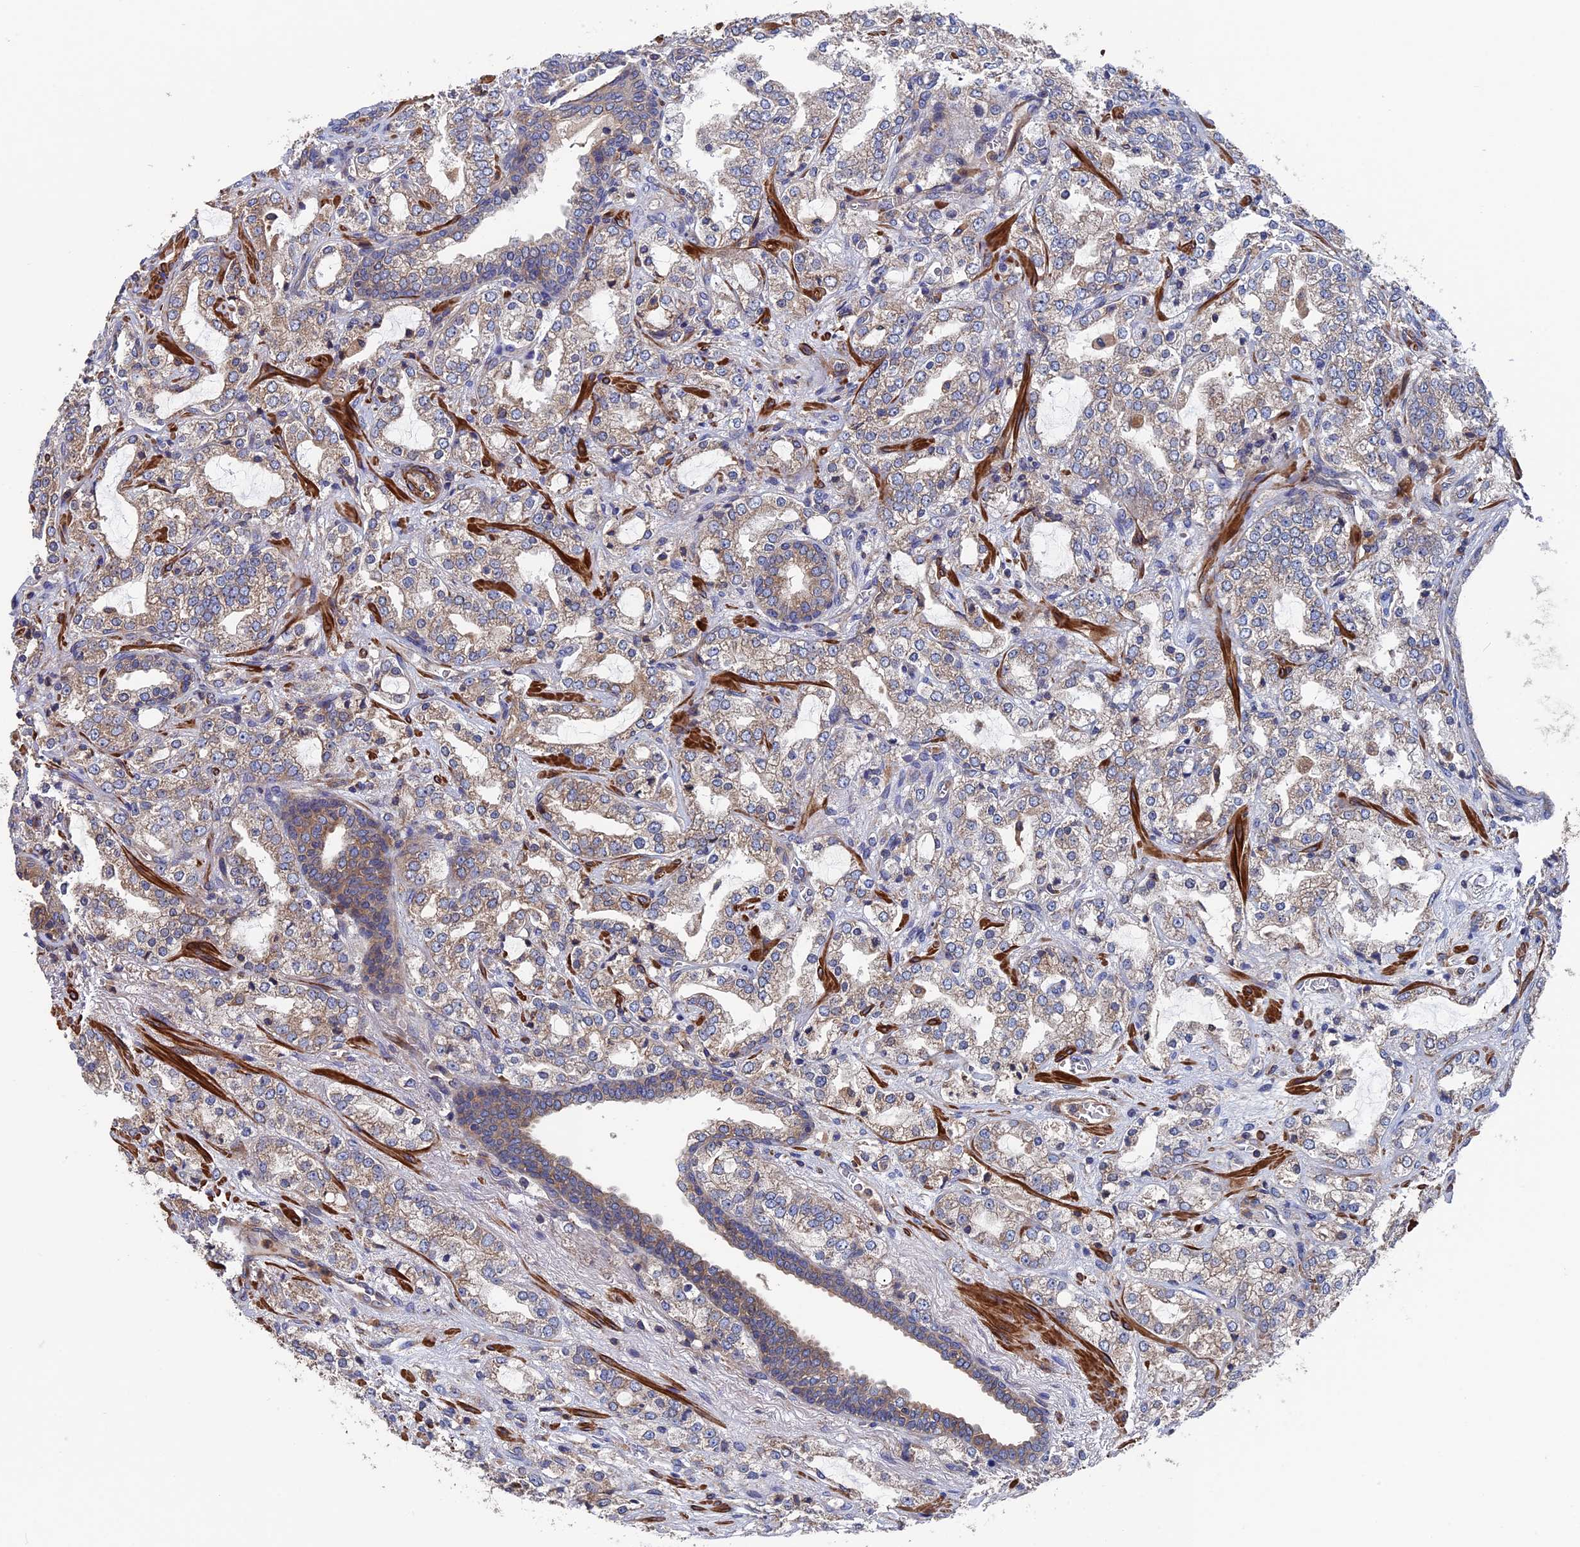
{"staining": {"intensity": "weak", "quantity": "25%-75%", "location": "cytoplasmic/membranous"}, "tissue": "prostate cancer", "cell_type": "Tumor cells", "image_type": "cancer", "snomed": [{"axis": "morphology", "description": "Adenocarcinoma, High grade"}, {"axis": "topography", "description": "Prostate"}], "caption": "Protein staining exhibits weak cytoplasmic/membranous positivity in approximately 25%-75% of tumor cells in prostate cancer.", "gene": "DNAJC3", "patient": {"sex": "male", "age": 64}}